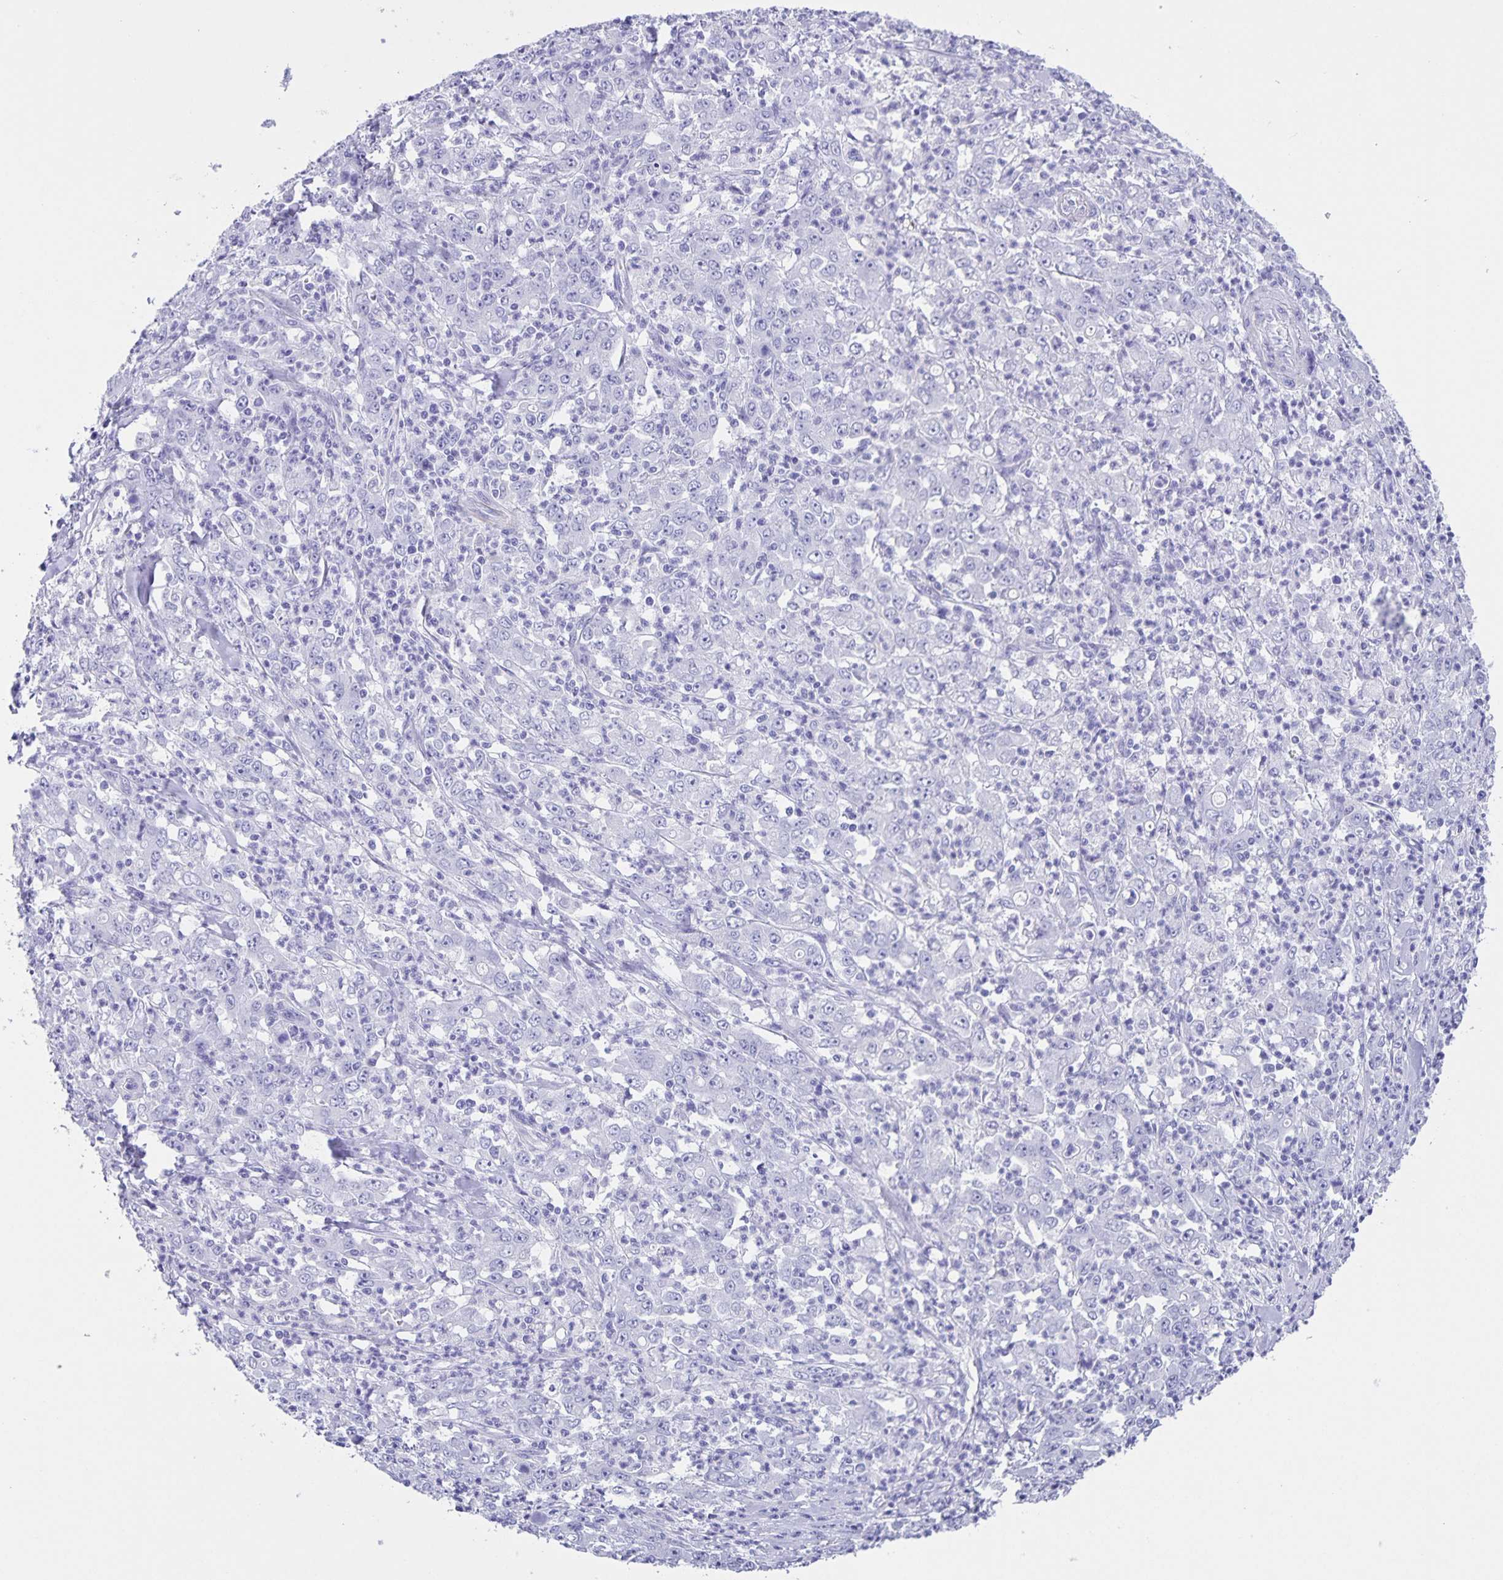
{"staining": {"intensity": "negative", "quantity": "none", "location": "none"}, "tissue": "stomach cancer", "cell_type": "Tumor cells", "image_type": "cancer", "snomed": [{"axis": "morphology", "description": "Adenocarcinoma, NOS"}, {"axis": "topography", "description": "Stomach, lower"}], "caption": "This is a micrograph of IHC staining of adenocarcinoma (stomach), which shows no positivity in tumor cells.", "gene": "UBQLN3", "patient": {"sex": "female", "age": 71}}